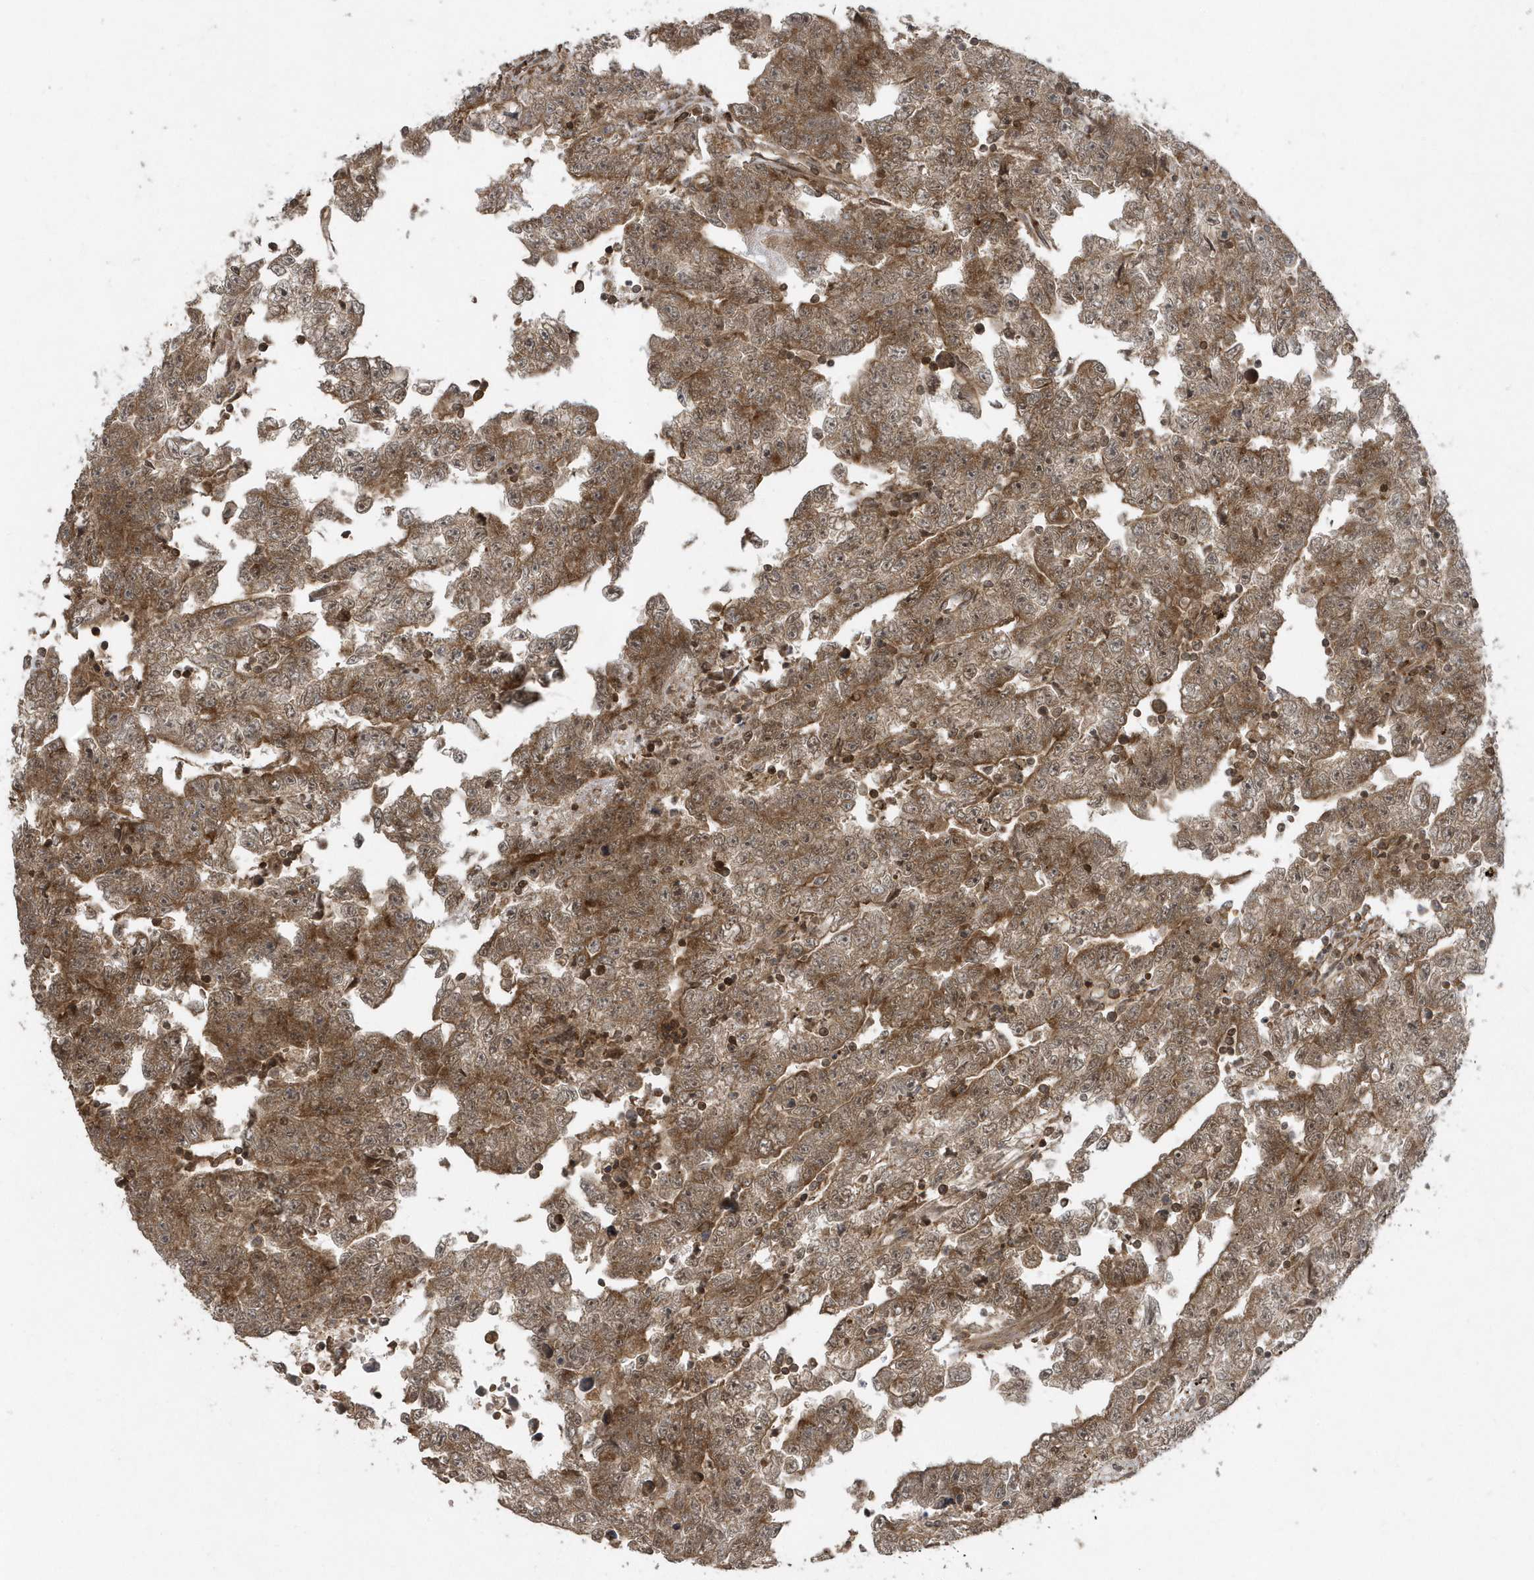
{"staining": {"intensity": "moderate", "quantity": ">75%", "location": "cytoplasmic/membranous"}, "tissue": "testis cancer", "cell_type": "Tumor cells", "image_type": "cancer", "snomed": [{"axis": "morphology", "description": "Carcinoma, Embryonal, NOS"}, {"axis": "topography", "description": "Testis"}], "caption": "A micrograph of testis cancer stained for a protein exhibits moderate cytoplasmic/membranous brown staining in tumor cells.", "gene": "STAMBP", "patient": {"sex": "male", "age": 25}}